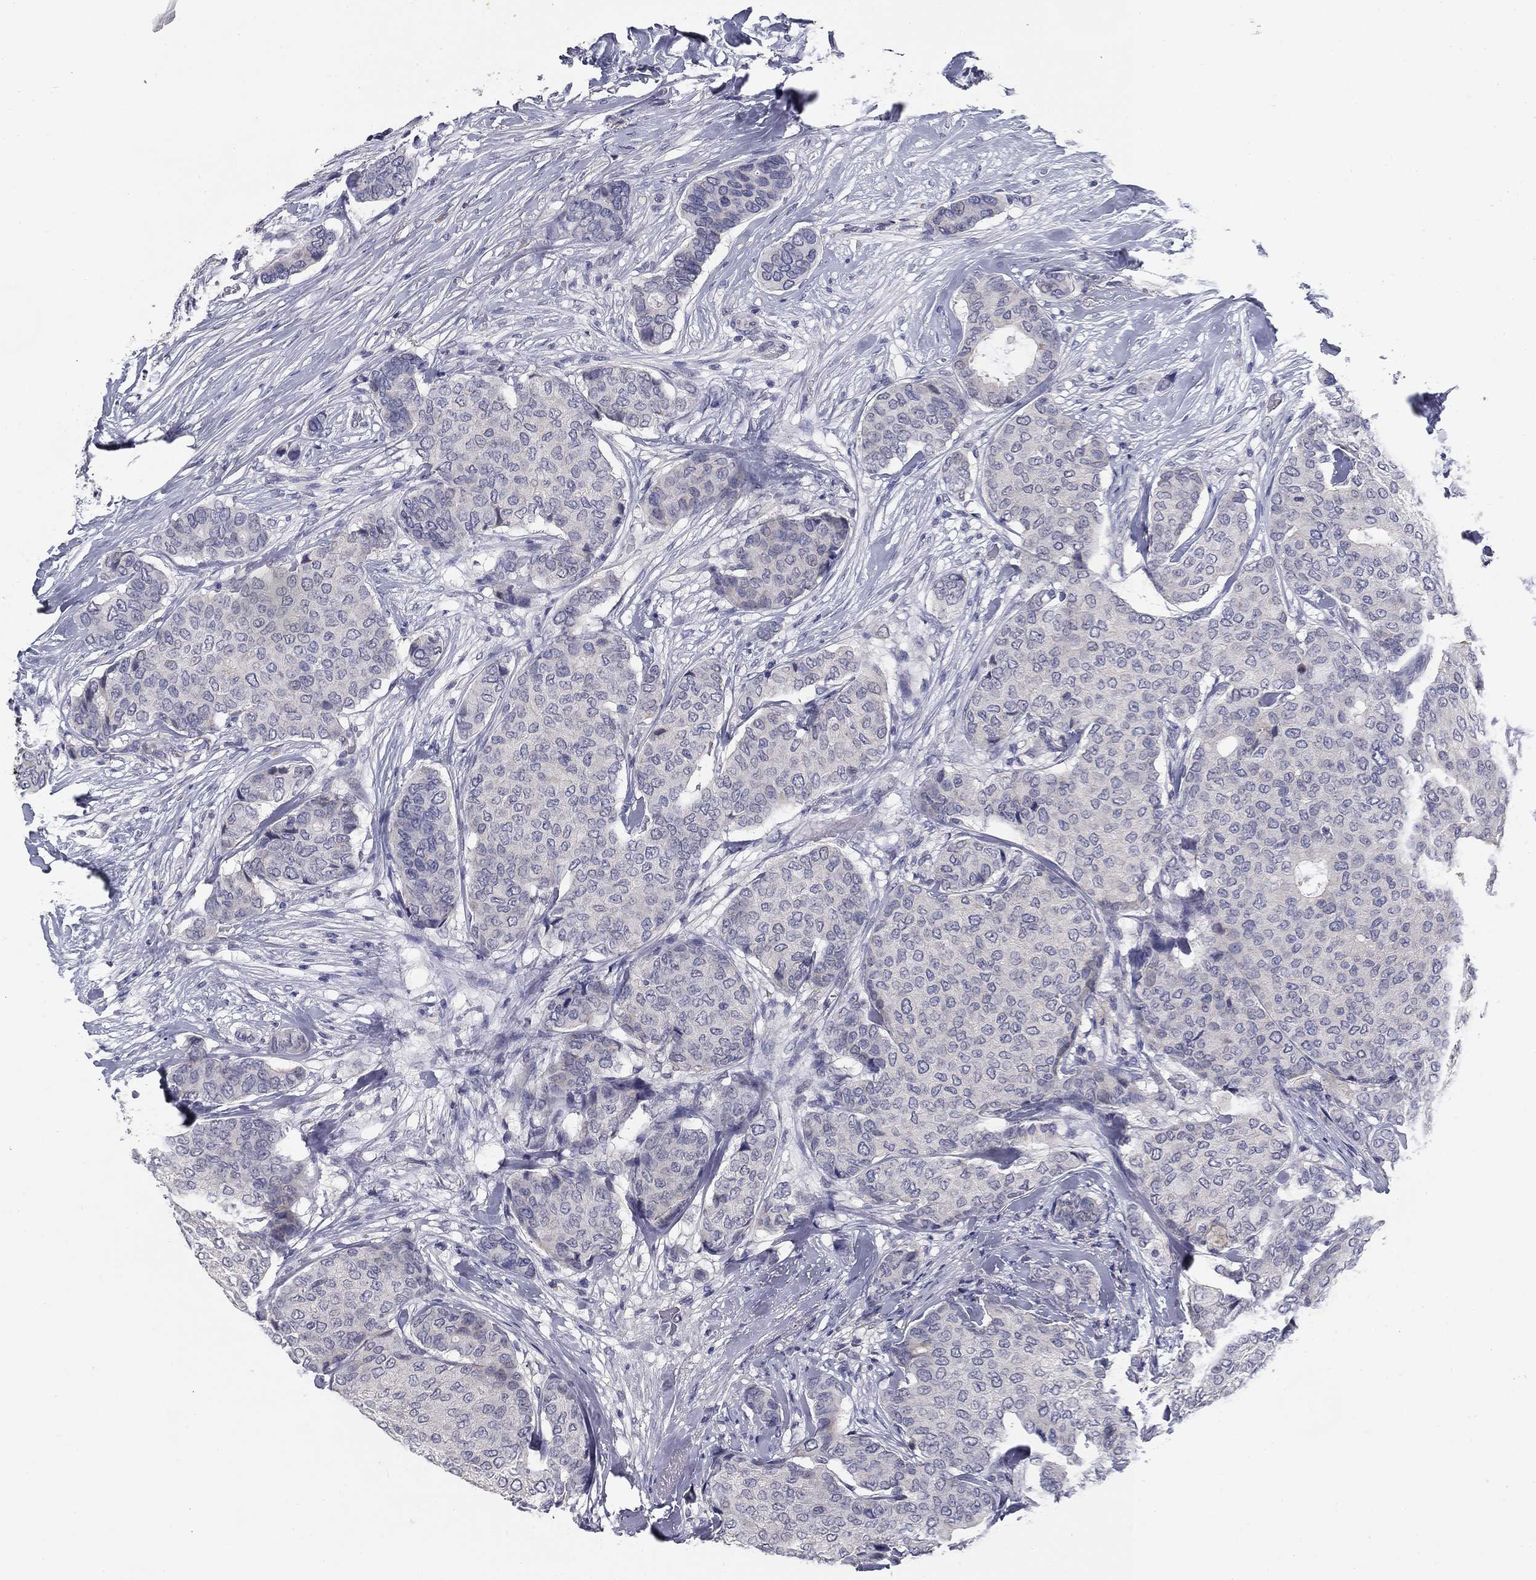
{"staining": {"intensity": "negative", "quantity": "none", "location": "none"}, "tissue": "breast cancer", "cell_type": "Tumor cells", "image_type": "cancer", "snomed": [{"axis": "morphology", "description": "Duct carcinoma"}, {"axis": "topography", "description": "Breast"}], "caption": "Breast intraductal carcinoma stained for a protein using immunohistochemistry (IHC) exhibits no staining tumor cells.", "gene": "CD274", "patient": {"sex": "female", "age": 75}}